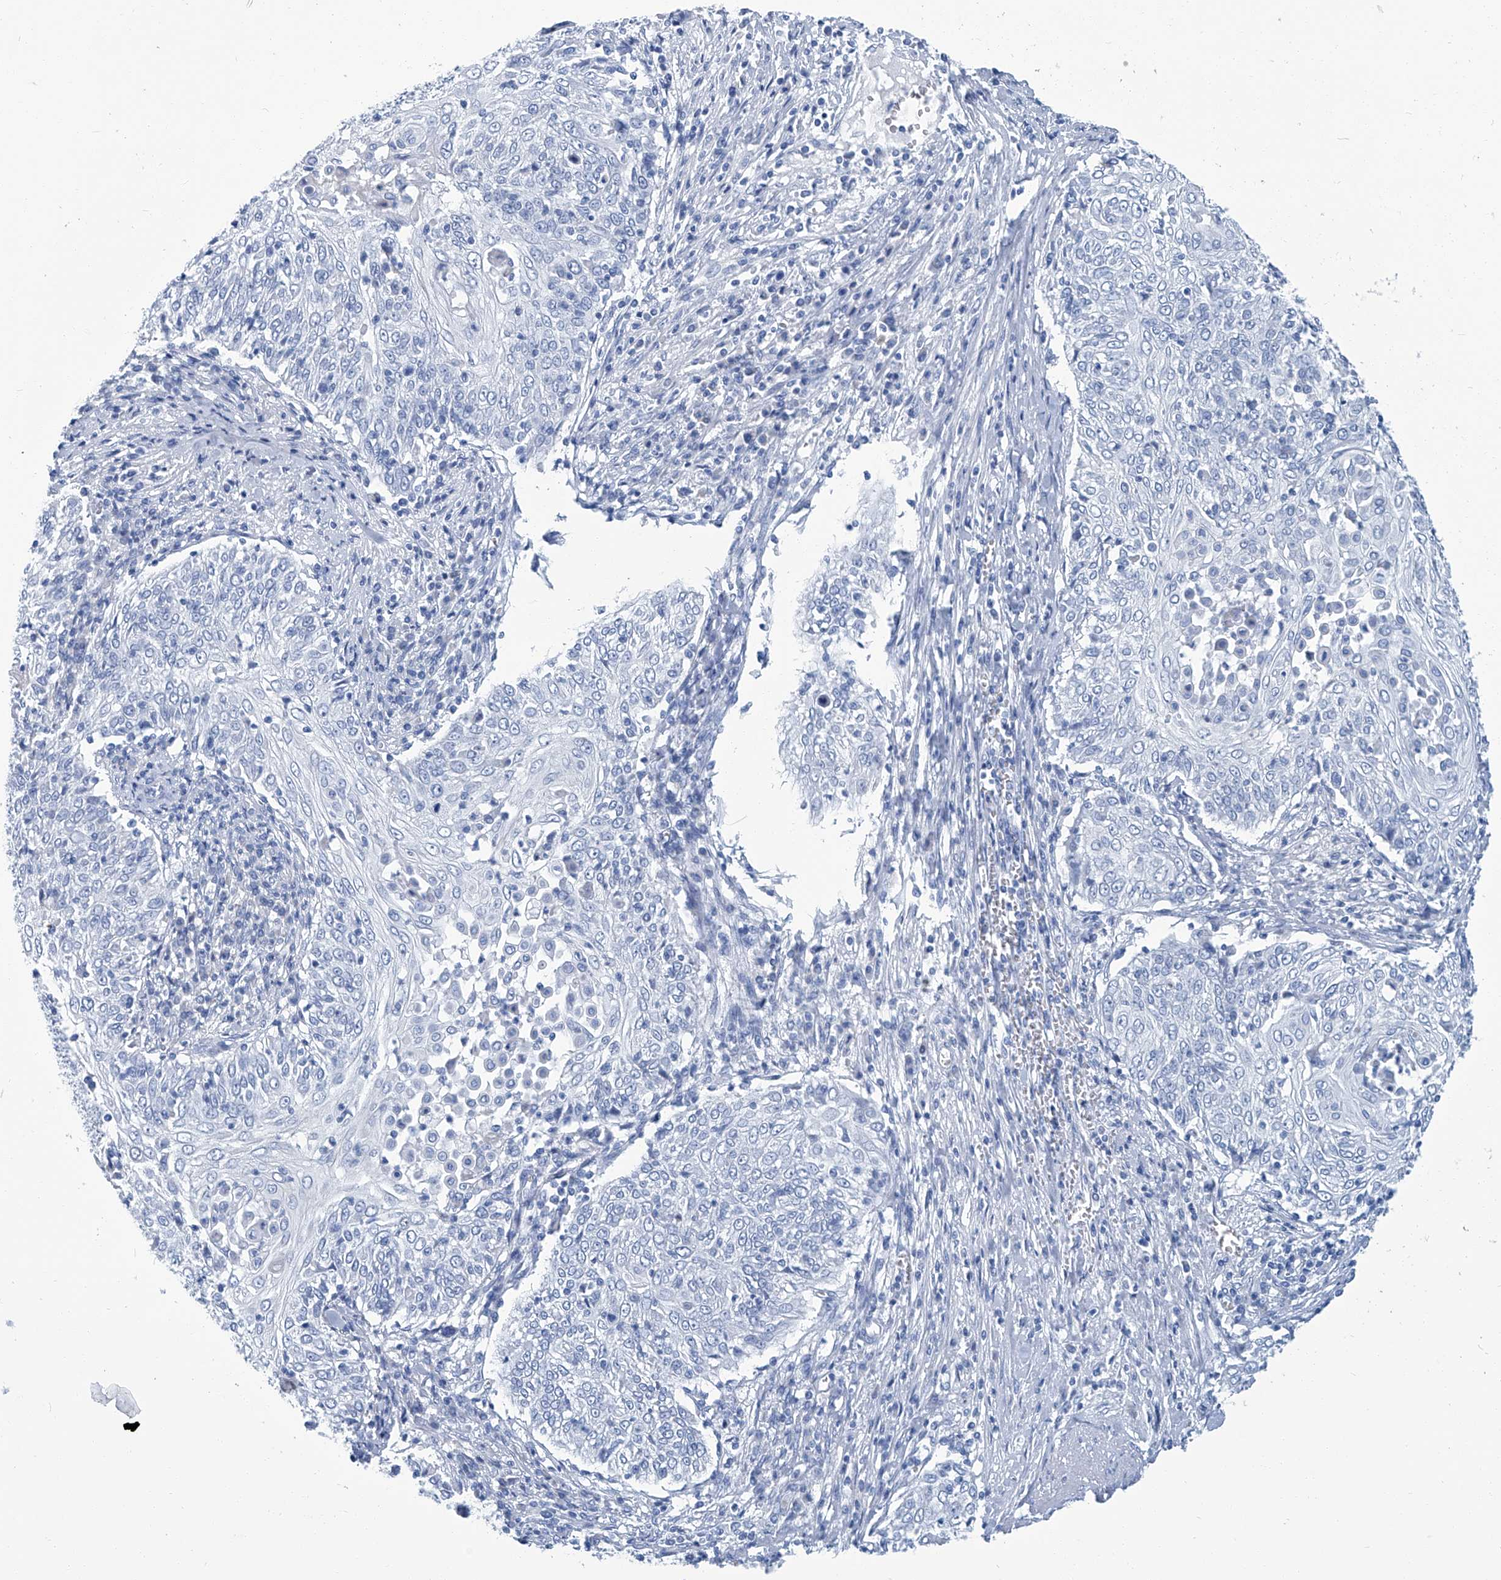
{"staining": {"intensity": "negative", "quantity": "none", "location": "none"}, "tissue": "cervical cancer", "cell_type": "Tumor cells", "image_type": "cancer", "snomed": [{"axis": "morphology", "description": "Squamous cell carcinoma, NOS"}, {"axis": "topography", "description": "Cervix"}], "caption": "DAB immunohistochemical staining of cervical squamous cell carcinoma shows no significant positivity in tumor cells.", "gene": "PFKL", "patient": {"sex": "female", "age": 48}}